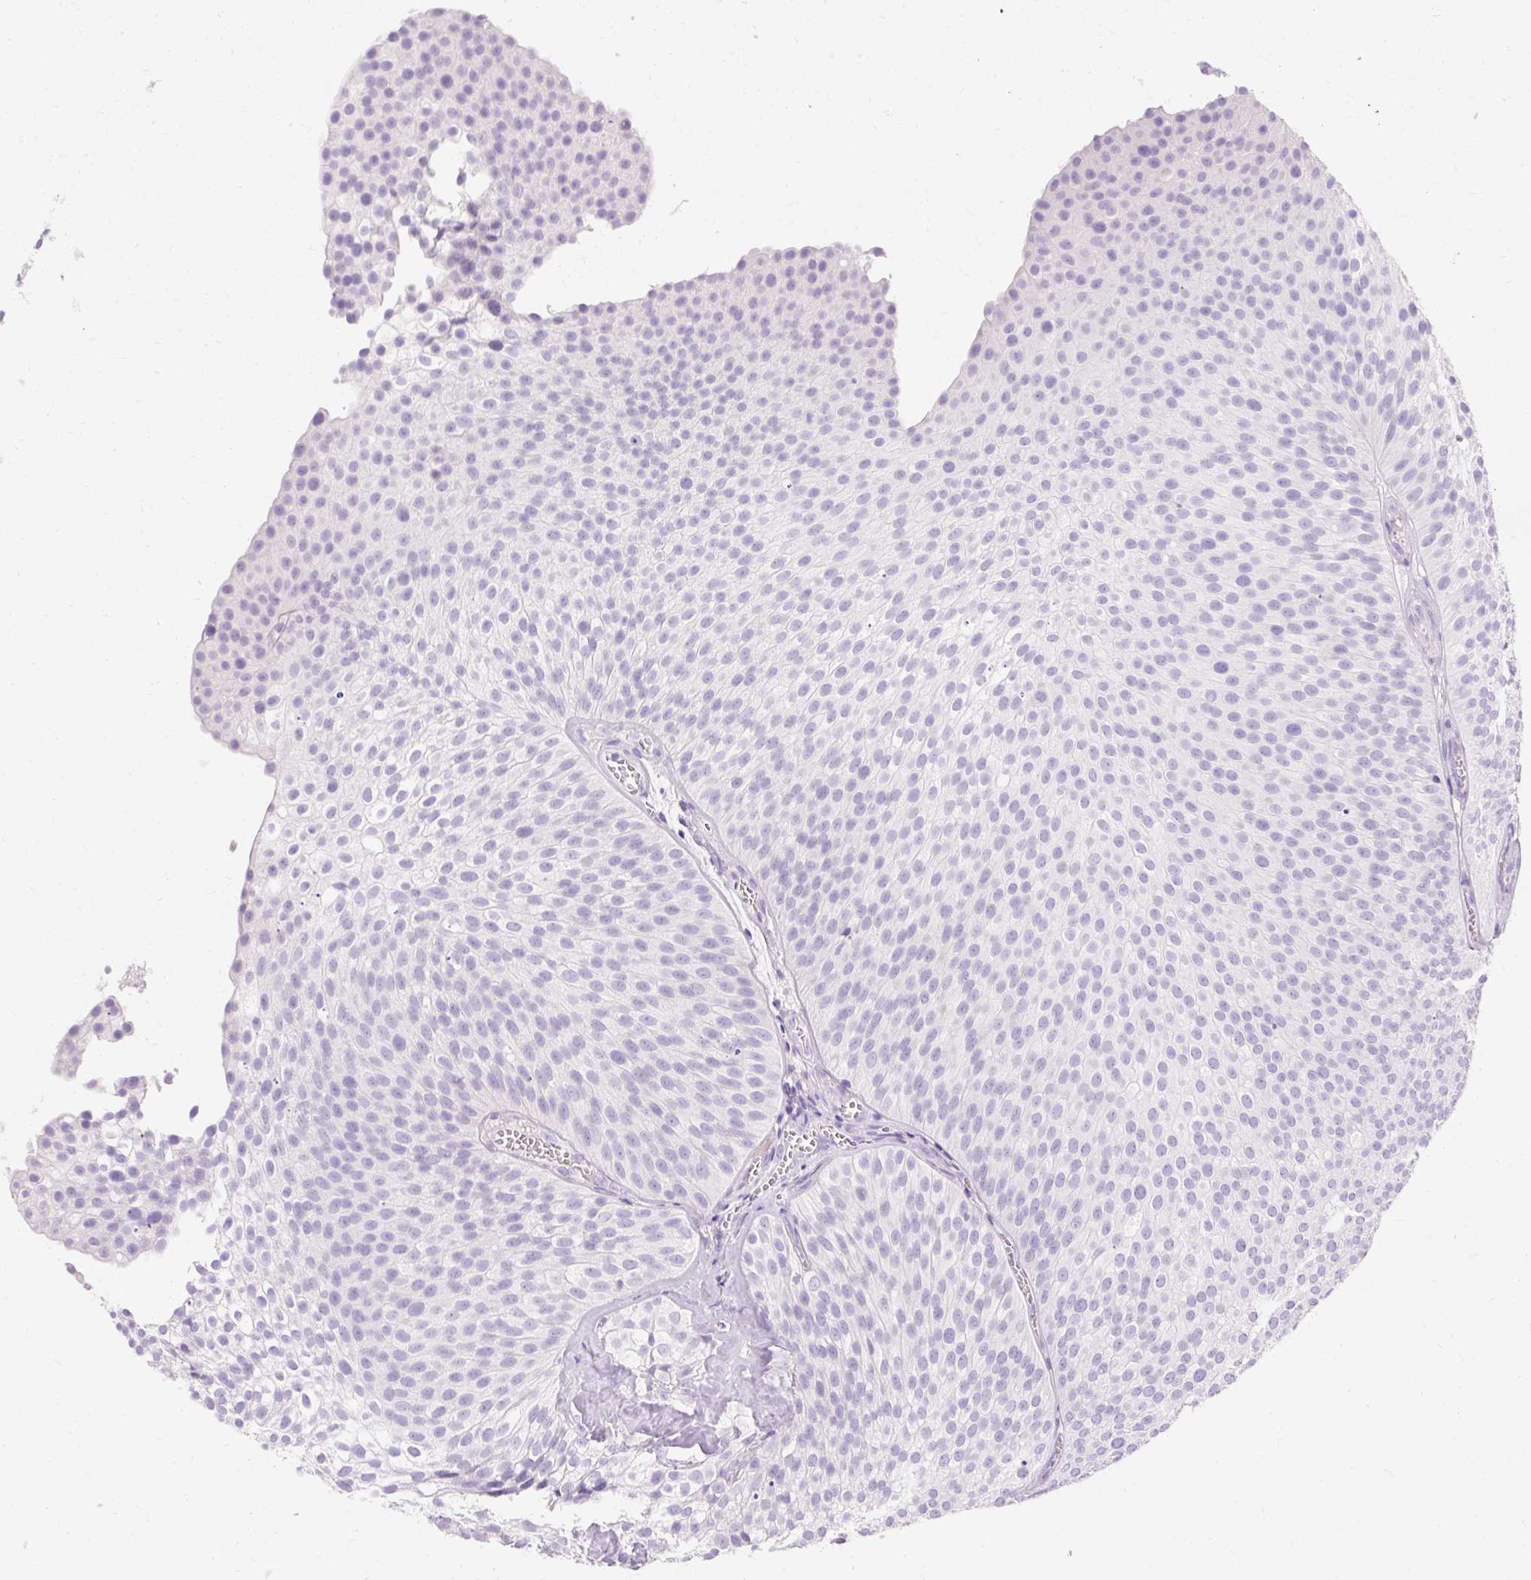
{"staining": {"intensity": "negative", "quantity": "none", "location": "none"}, "tissue": "urothelial cancer", "cell_type": "Tumor cells", "image_type": "cancer", "snomed": [{"axis": "morphology", "description": "Urothelial carcinoma, Low grade"}, {"axis": "topography", "description": "Urinary bladder"}], "caption": "High magnification brightfield microscopy of urothelial cancer stained with DAB (3,3'-diaminobenzidine) (brown) and counterstained with hematoxylin (blue): tumor cells show no significant positivity. The staining was performed using DAB (3,3'-diaminobenzidine) to visualize the protein expression in brown, while the nuclei were stained in blue with hematoxylin (Magnification: 20x).", "gene": "TMEM213", "patient": {"sex": "male", "age": 91}}